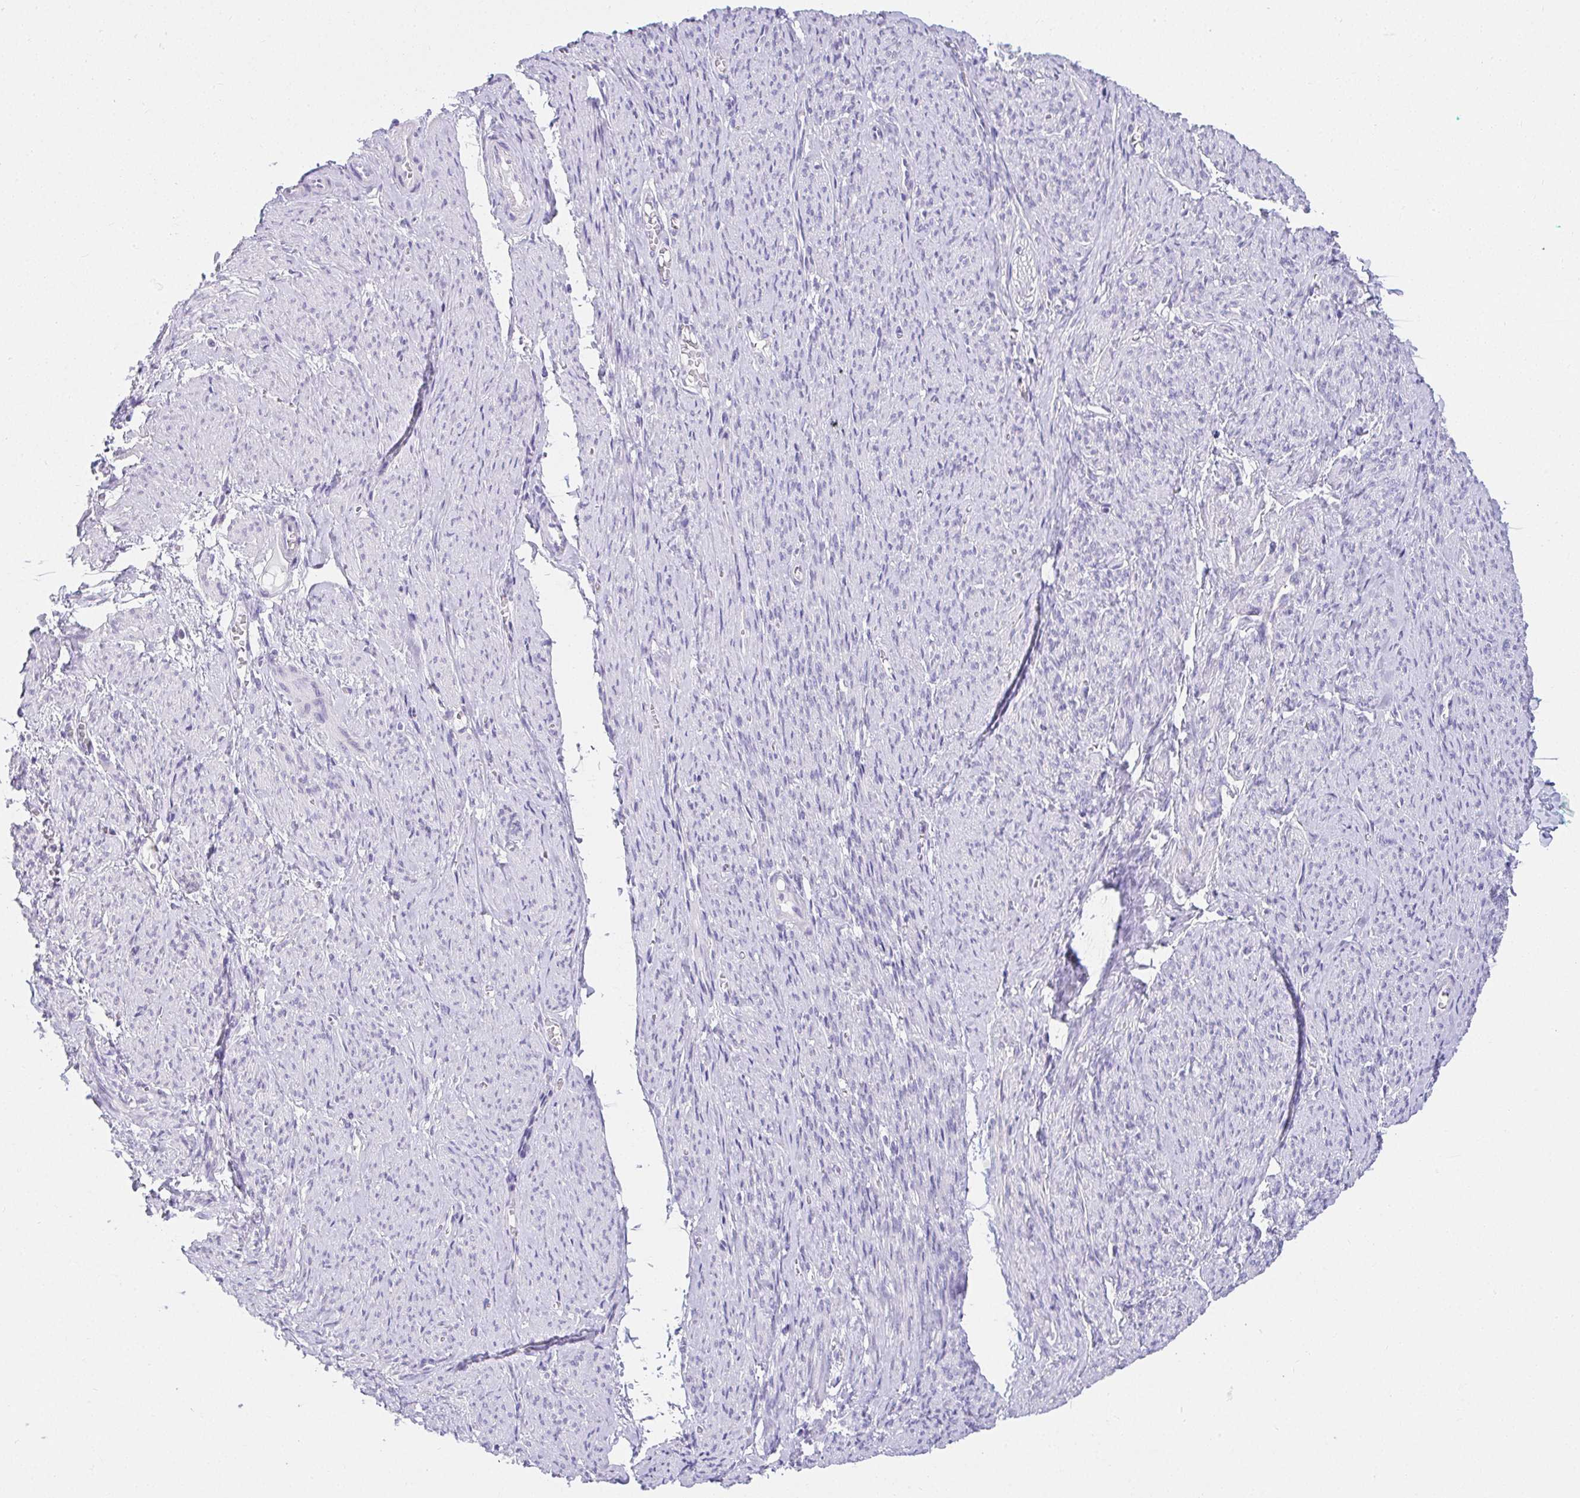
{"staining": {"intensity": "negative", "quantity": "none", "location": "none"}, "tissue": "smooth muscle", "cell_type": "Smooth muscle cells", "image_type": "normal", "snomed": [{"axis": "morphology", "description": "Normal tissue, NOS"}, {"axis": "topography", "description": "Smooth muscle"}], "caption": "High power microscopy image of an IHC photomicrograph of unremarkable smooth muscle, revealing no significant staining in smooth muscle cells.", "gene": "VGLL1", "patient": {"sex": "female", "age": 65}}